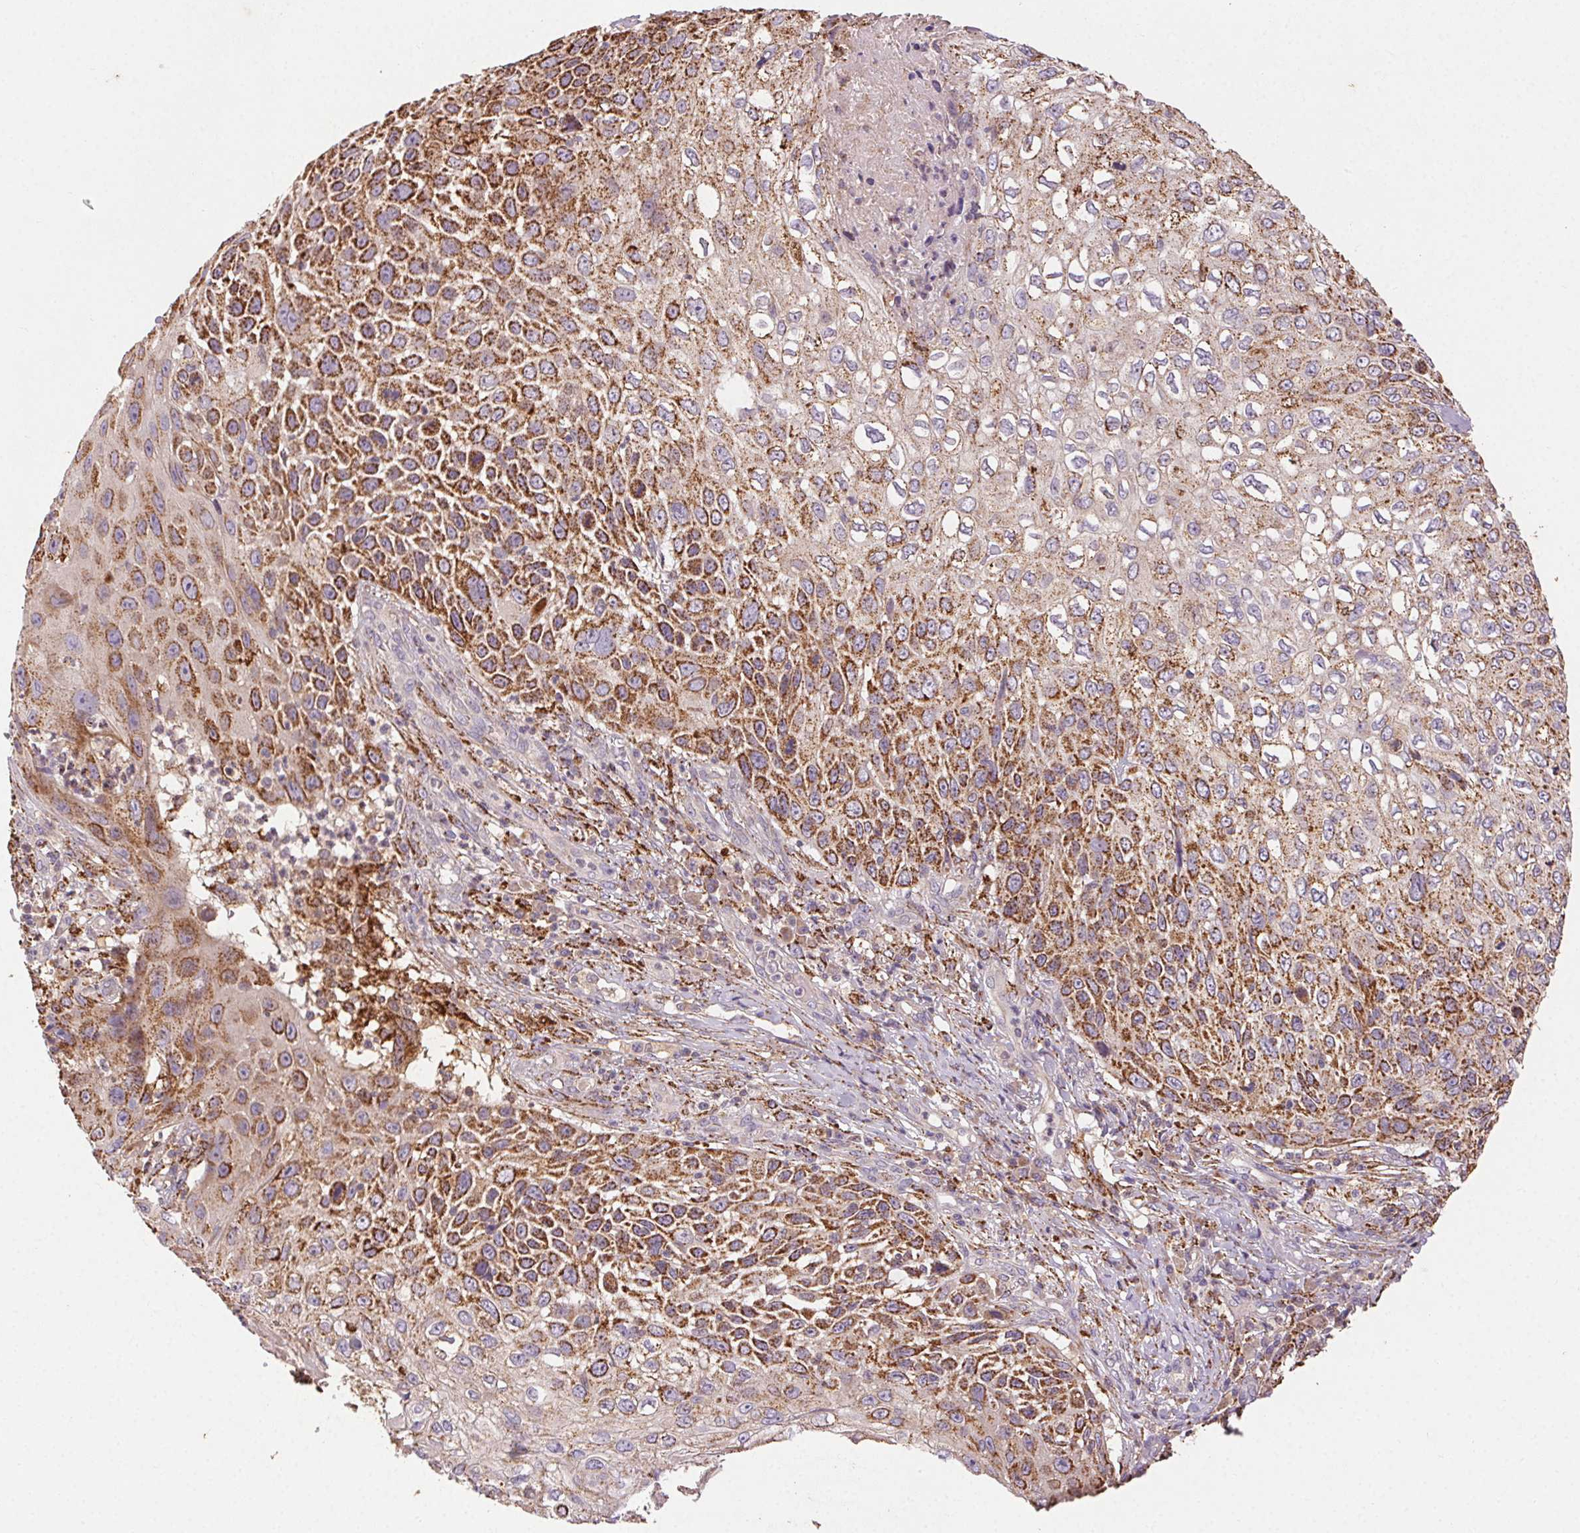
{"staining": {"intensity": "moderate", "quantity": ">75%", "location": "cytoplasmic/membranous"}, "tissue": "skin cancer", "cell_type": "Tumor cells", "image_type": "cancer", "snomed": [{"axis": "morphology", "description": "Squamous cell carcinoma, NOS"}, {"axis": "topography", "description": "Skin"}], "caption": "Skin squamous cell carcinoma stained with a protein marker exhibits moderate staining in tumor cells.", "gene": "FNBP1L", "patient": {"sex": "male", "age": 92}}